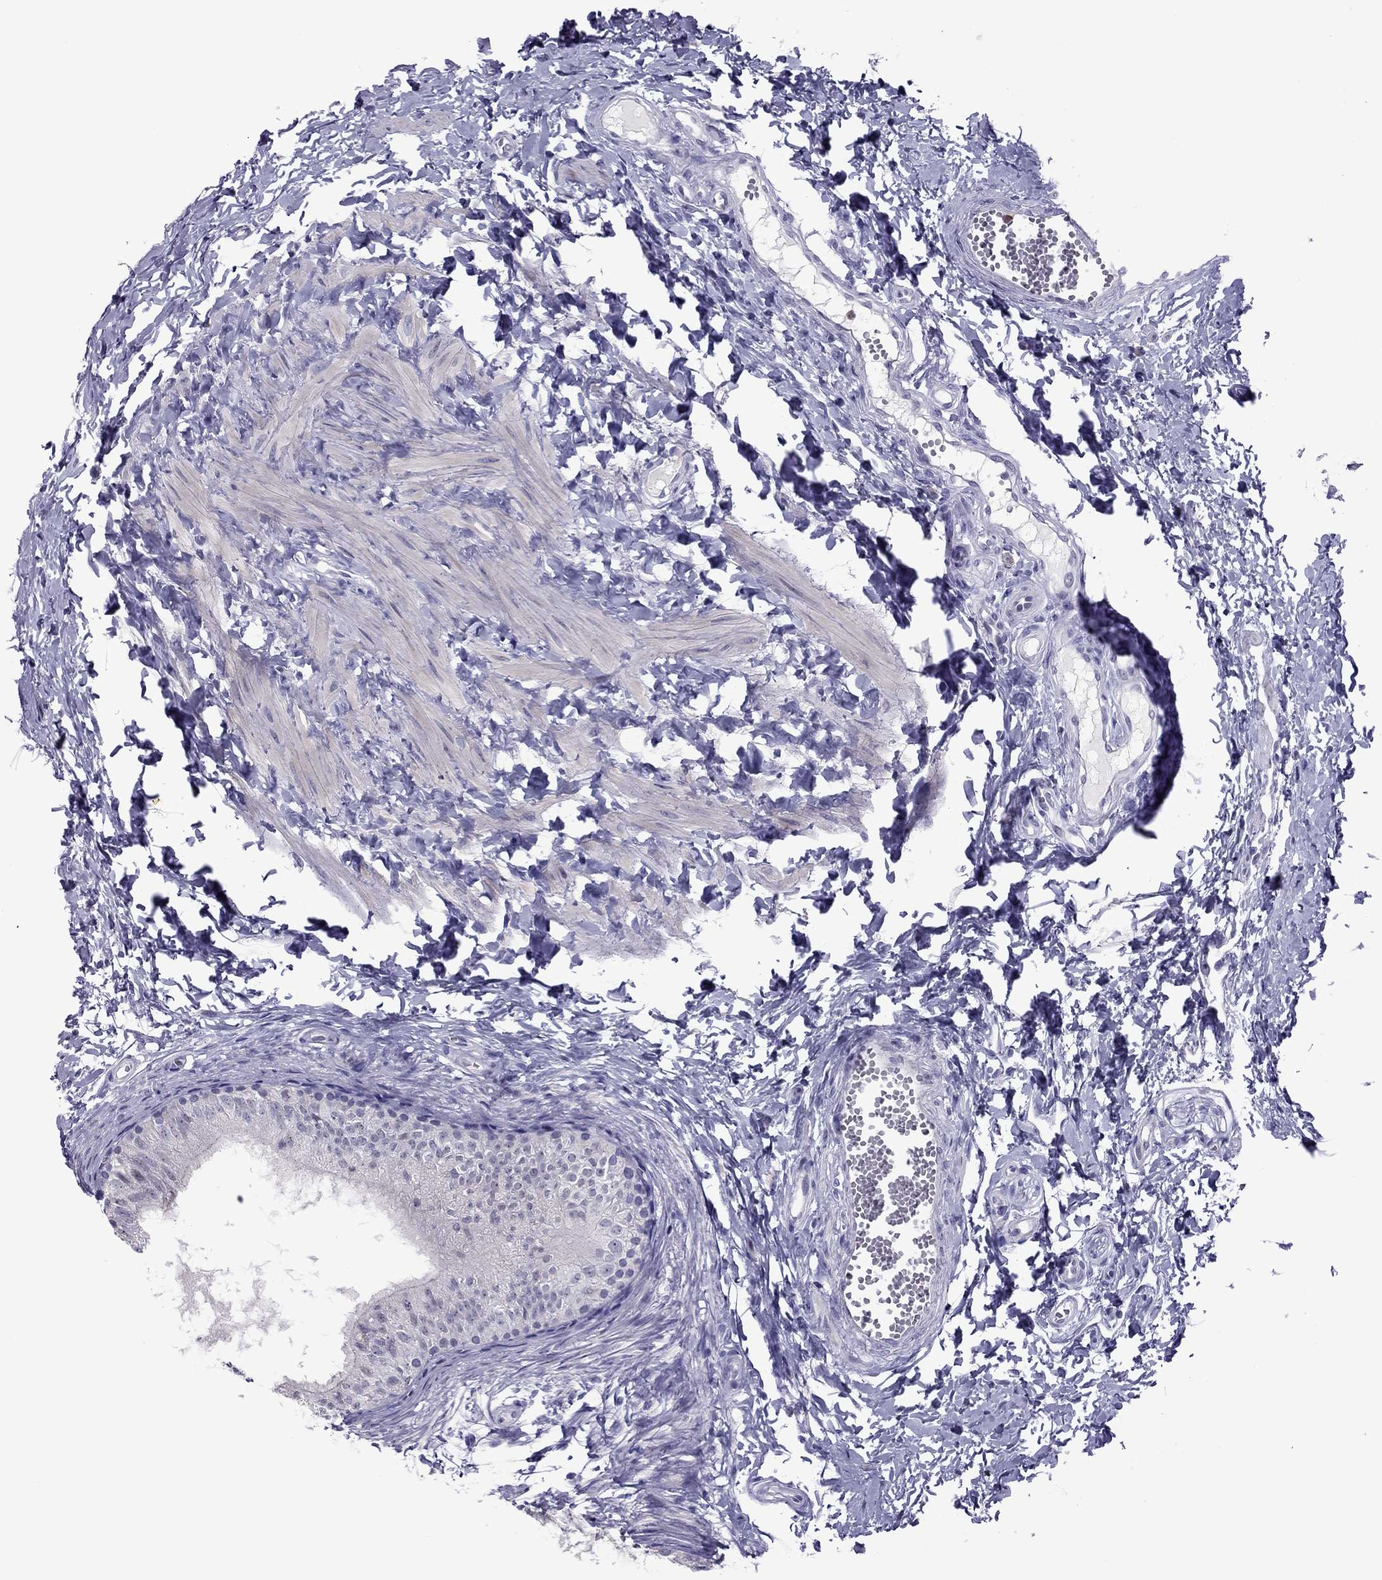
{"staining": {"intensity": "negative", "quantity": "none", "location": "none"}, "tissue": "epididymis", "cell_type": "Glandular cells", "image_type": "normal", "snomed": [{"axis": "morphology", "description": "Normal tissue, NOS"}, {"axis": "topography", "description": "Epididymis"}], "caption": "Immunohistochemical staining of normal epididymis demonstrates no significant positivity in glandular cells.", "gene": "CCL27", "patient": {"sex": "male", "age": 22}}